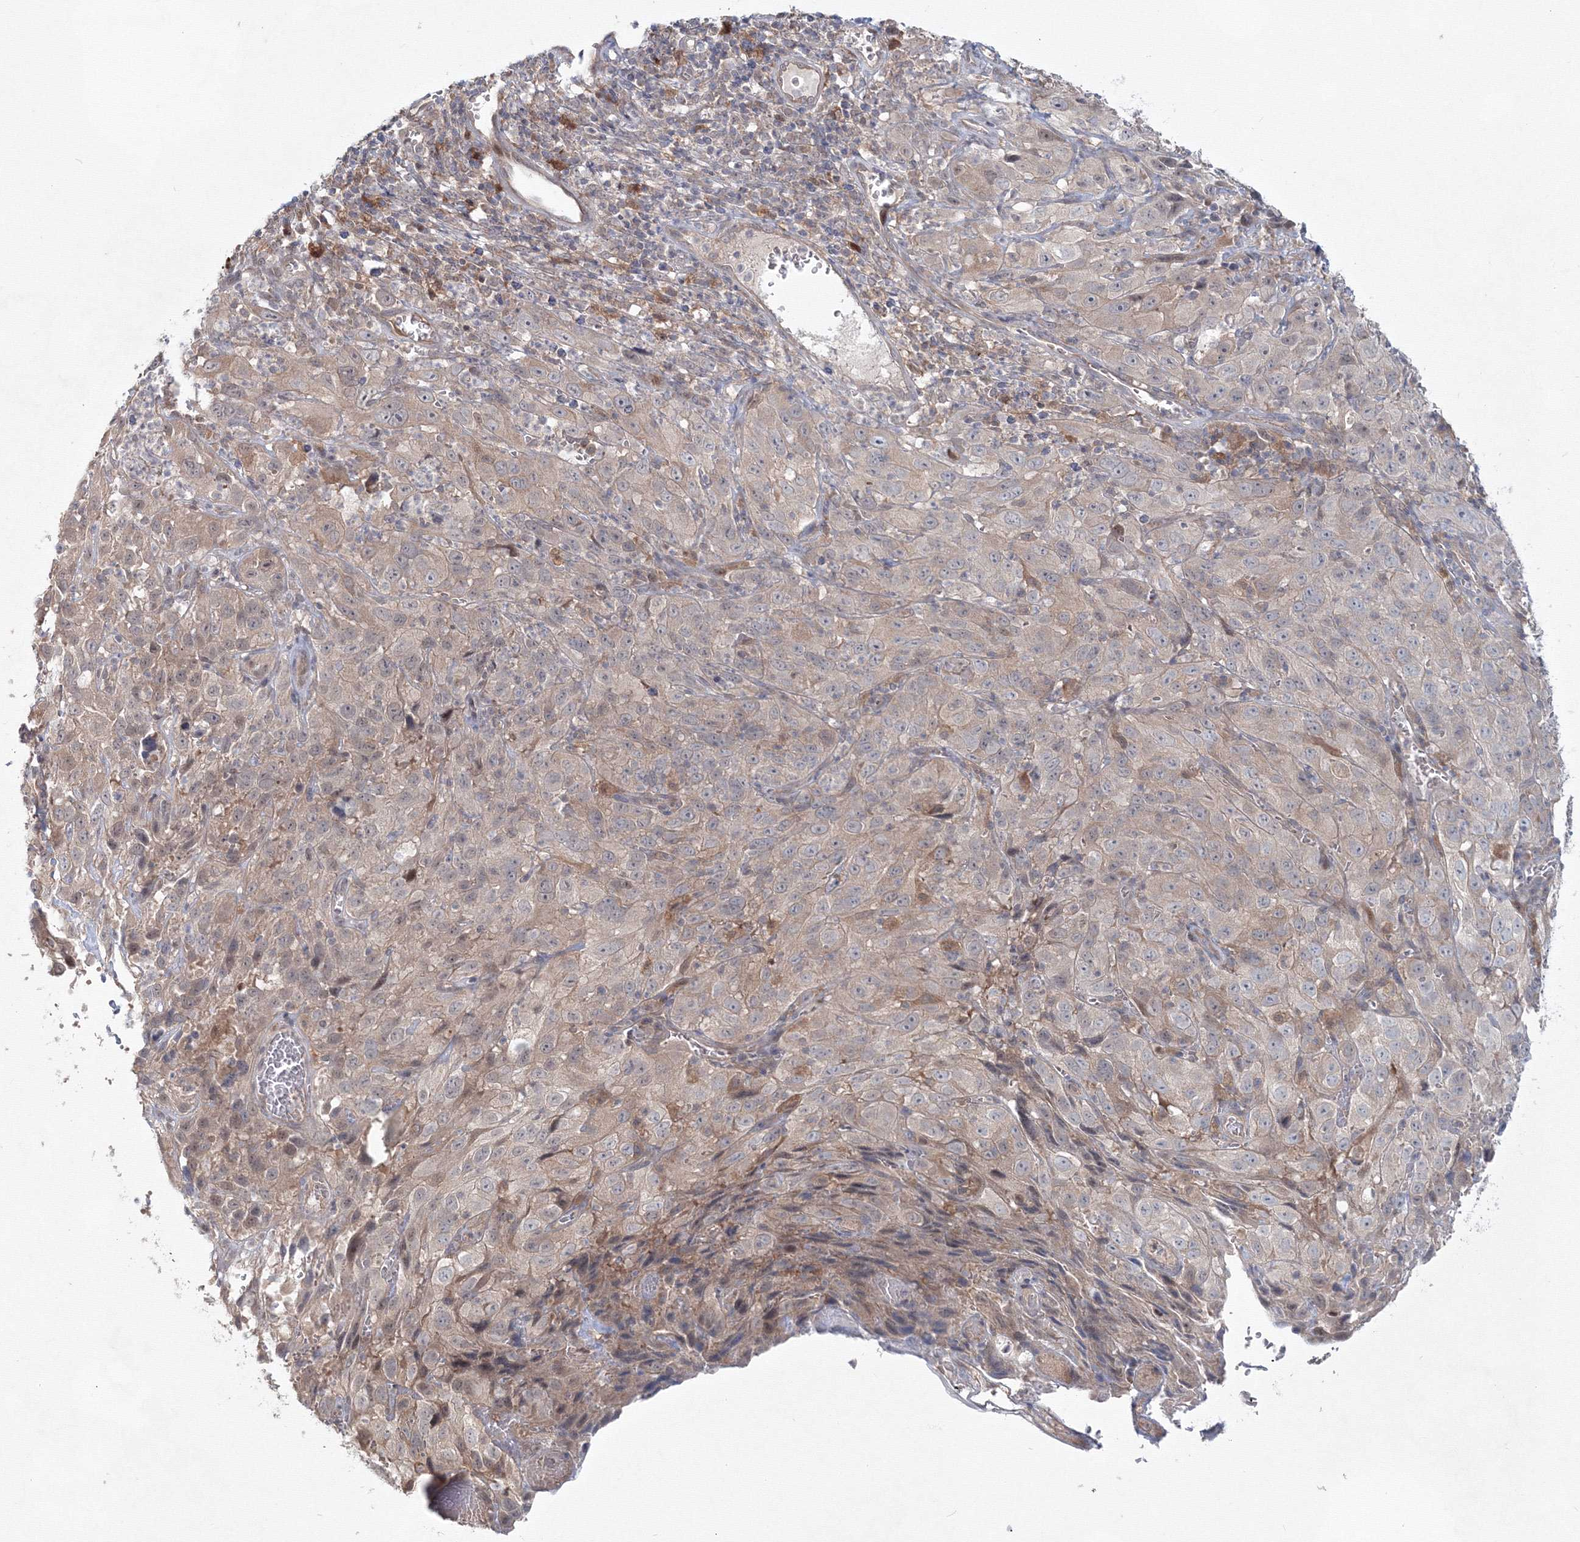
{"staining": {"intensity": "weak", "quantity": "25%-75%", "location": "cytoplasmic/membranous"}, "tissue": "cervical cancer", "cell_type": "Tumor cells", "image_type": "cancer", "snomed": [{"axis": "morphology", "description": "Squamous cell carcinoma, NOS"}, {"axis": "topography", "description": "Cervix"}], "caption": "A high-resolution micrograph shows immunohistochemistry staining of cervical squamous cell carcinoma, which exhibits weak cytoplasmic/membranous staining in about 25%-75% of tumor cells.", "gene": "MKRN2", "patient": {"sex": "female", "age": 32}}